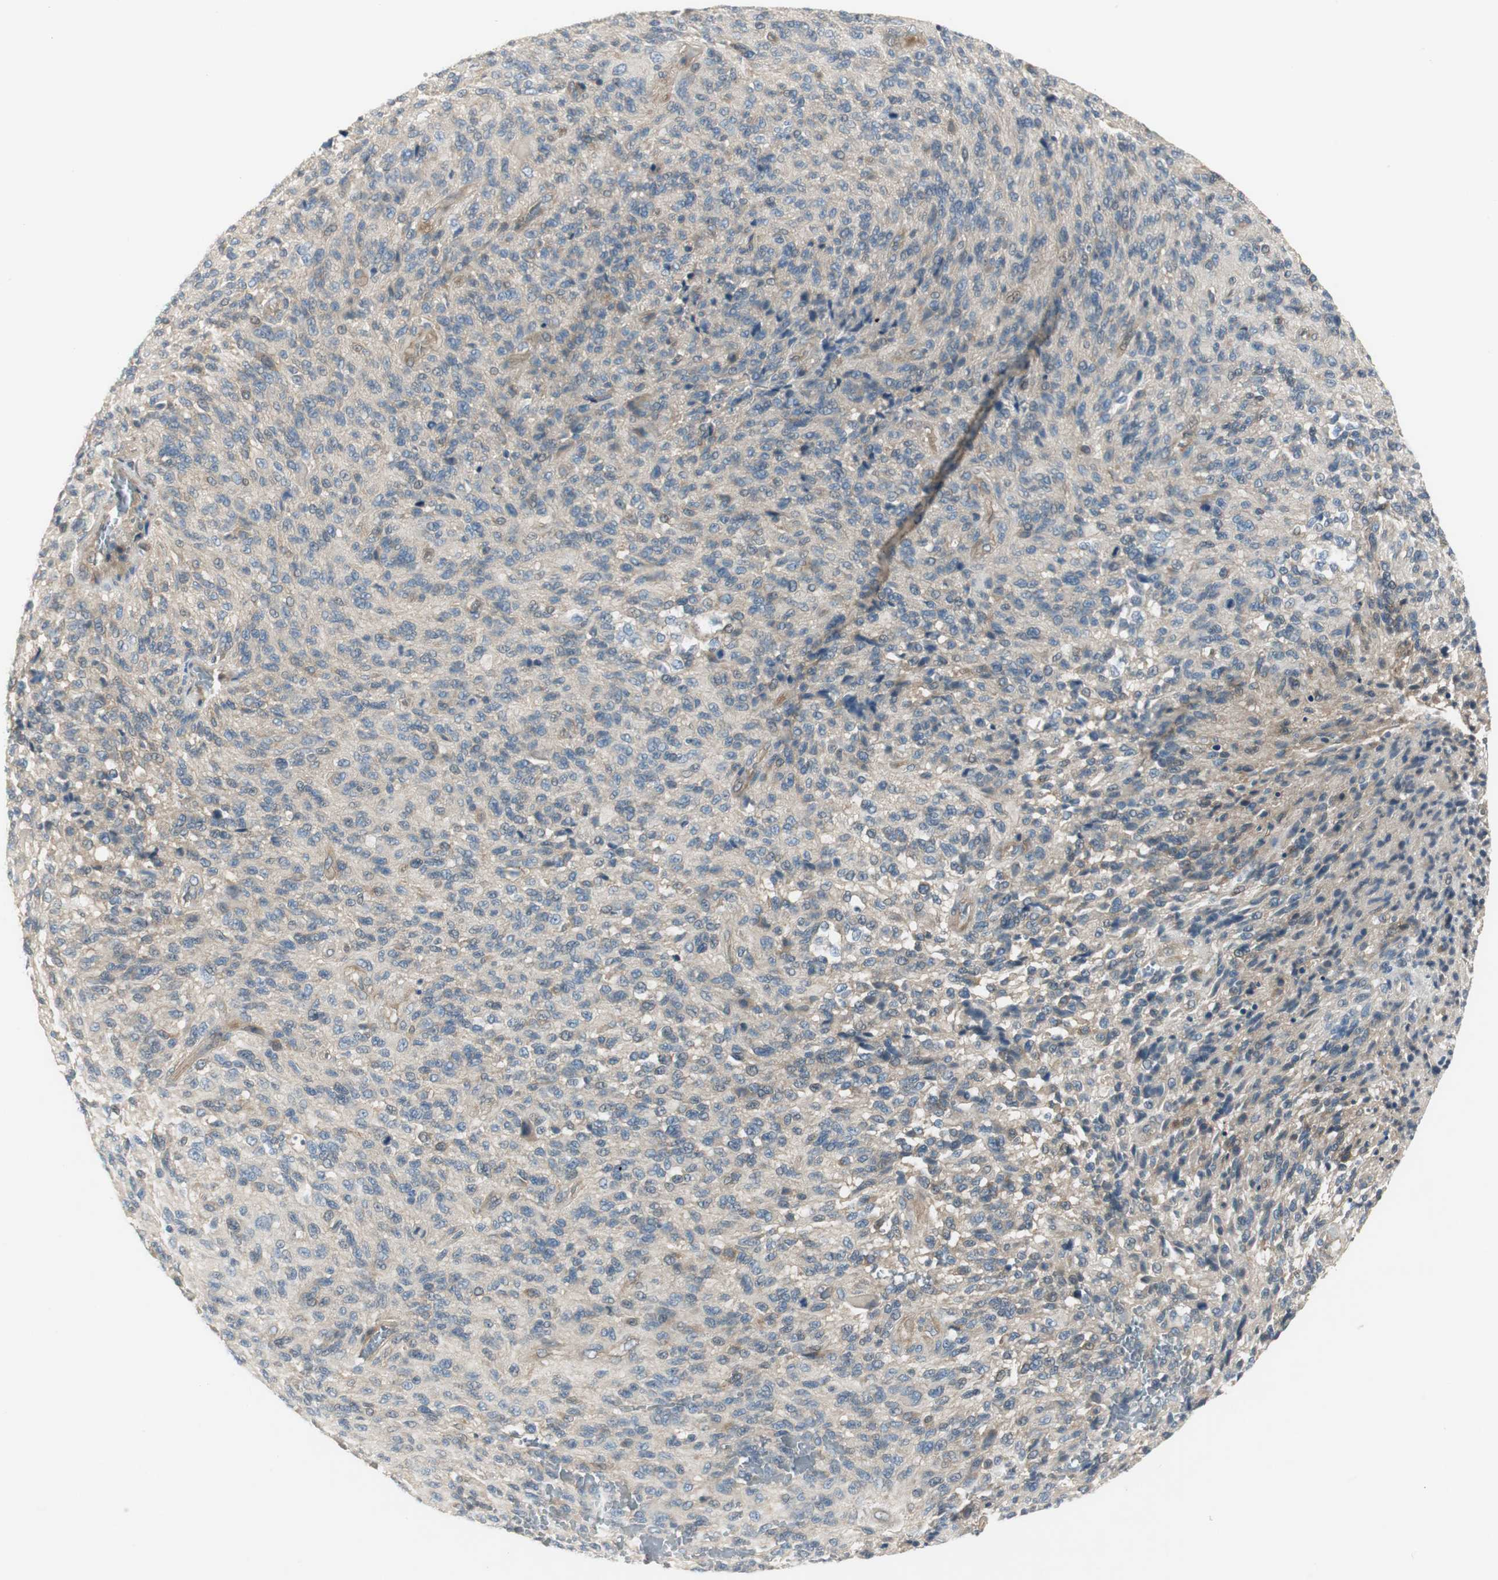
{"staining": {"intensity": "weak", "quantity": "25%-75%", "location": "cytoplasmic/membranous"}, "tissue": "glioma", "cell_type": "Tumor cells", "image_type": "cancer", "snomed": [{"axis": "morphology", "description": "Normal tissue, NOS"}, {"axis": "morphology", "description": "Glioma, malignant, High grade"}, {"axis": "topography", "description": "Cerebral cortex"}], "caption": "Human glioma stained with a brown dye demonstrates weak cytoplasmic/membranous positive staining in about 25%-75% of tumor cells.", "gene": "PRKAA1", "patient": {"sex": "male", "age": 56}}